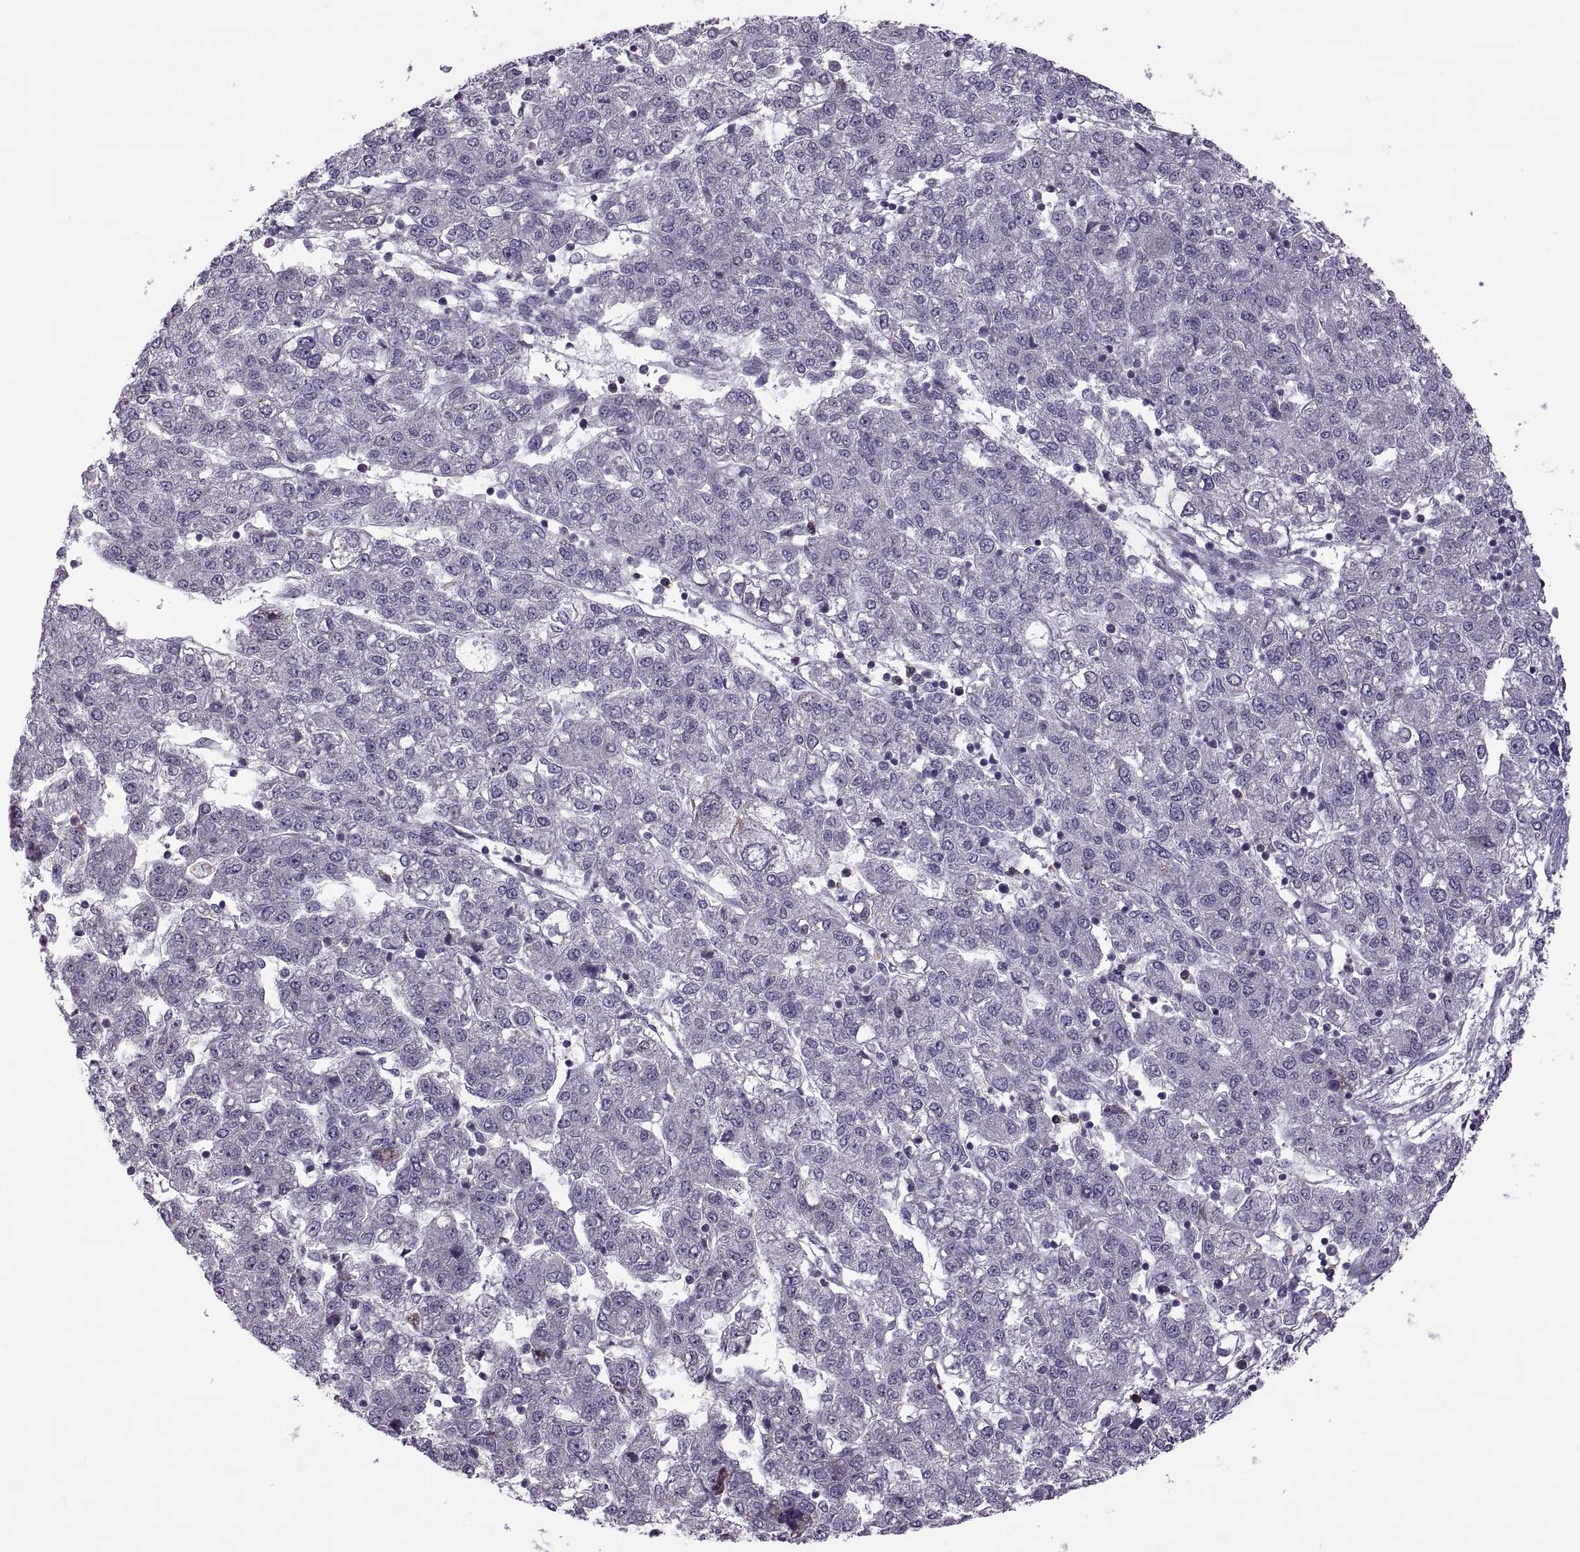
{"staining": {"intensity": "negative", "quantity": "none", "location": "none"}, "tissue": "liver cancer", "cell_type": "Tumor cells", "image_type": "cancer", "snomed": [{"axis": "morphology", "description": "Carcinoma, Hepatocellular, NOS"}, {"axis": "topography", "description": "Liver"}], "caption": "This is an immunohistochemistry (IHC) histopathology image of liver hepatocellular carcinoma. There is no positivity in tumor cells.", "gene": "ODF3", "patient": {"sex": "male", "age": 56}}